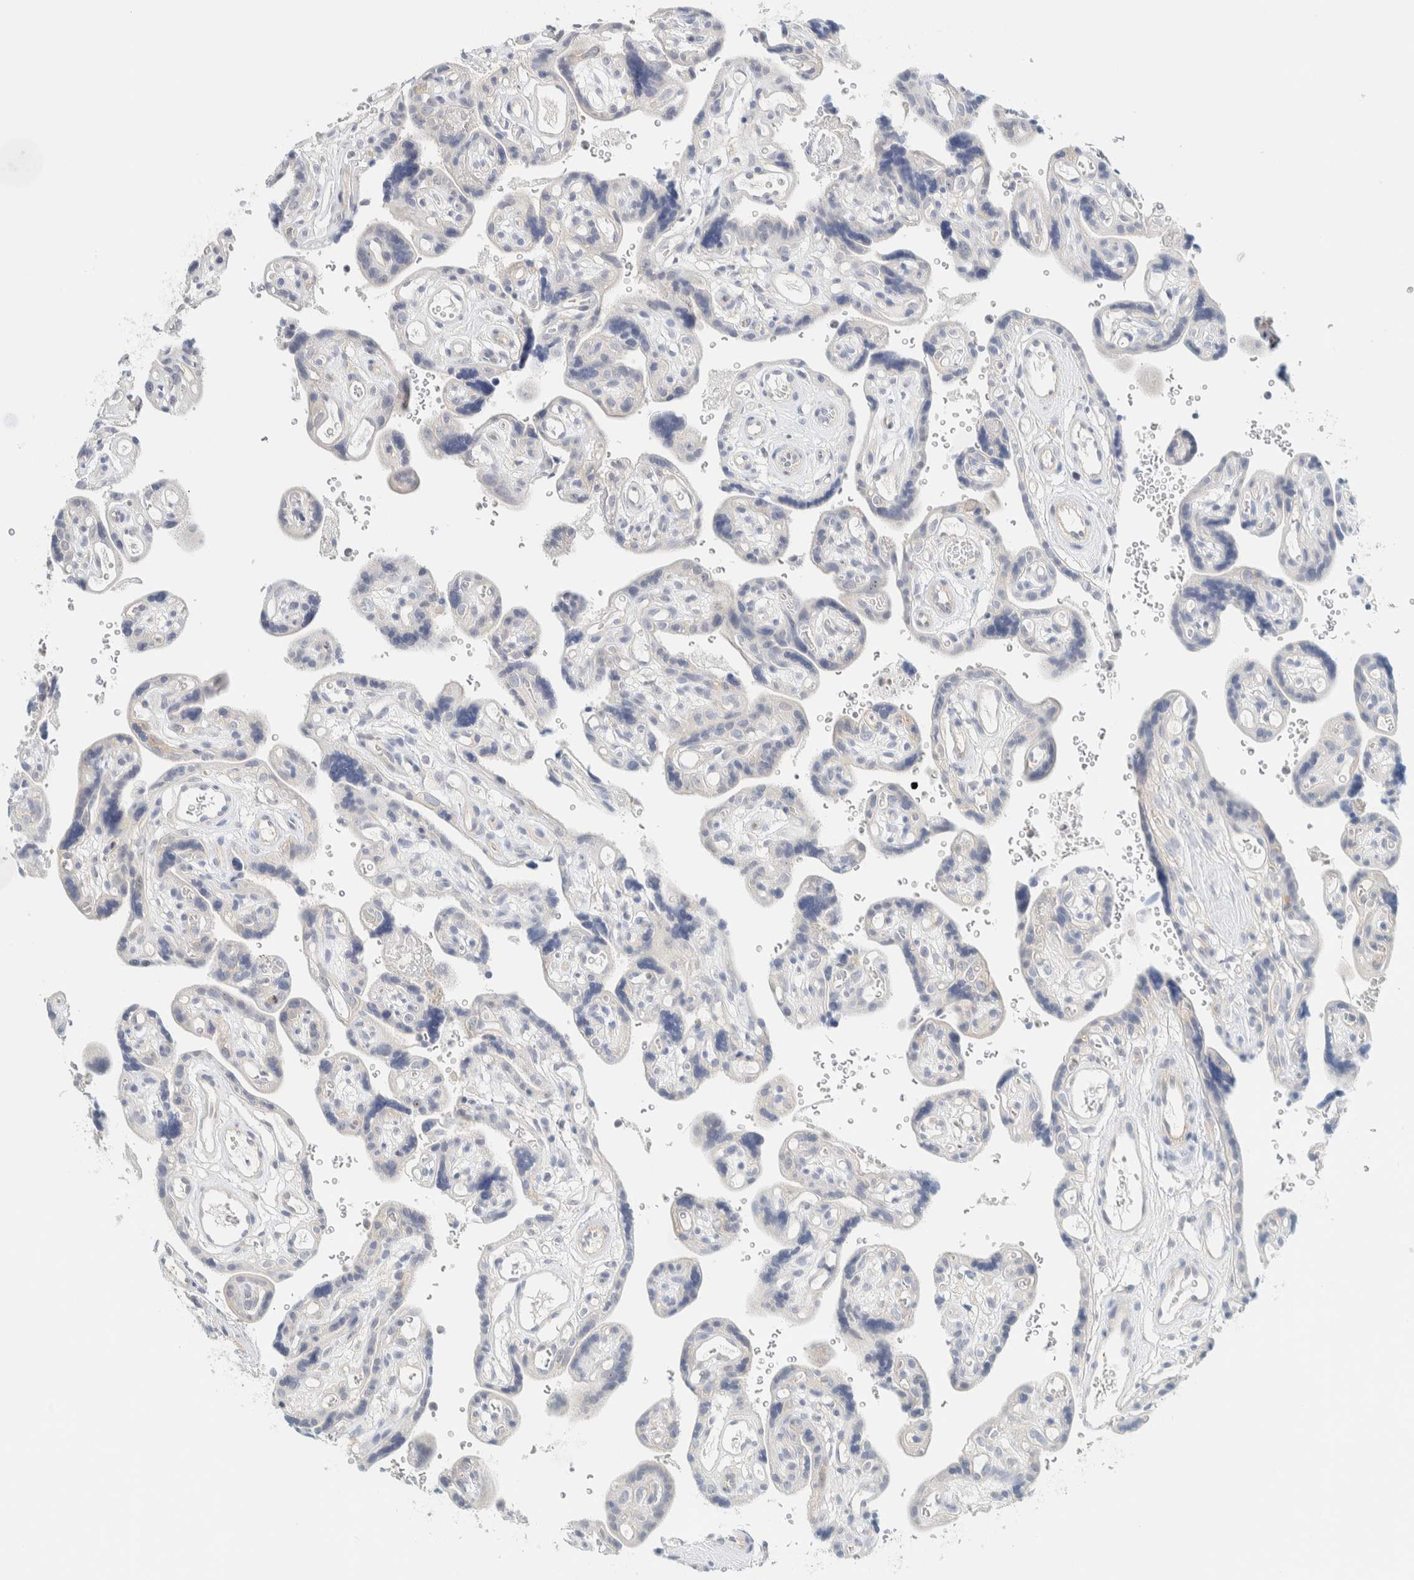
{"staining": {"intensity": "moderate", "quantity": "<25%", "location": "nuclear"}, "tissue": "placenta", "cell_type": "Decidual cells", "image_type": "normal", "snomed": [{"axis": "morphology", "description": "Normal tissue, NOS"}, {"axis": "topography", "description": "Placenta"}], "caption": "Immunohistochemical staining of normal human placenta reveals moderate nuclear protein positivity in approximately <25% of decidual cells.", "gene": "NDE1", "patient": {"sex": "female", "age": 30}}